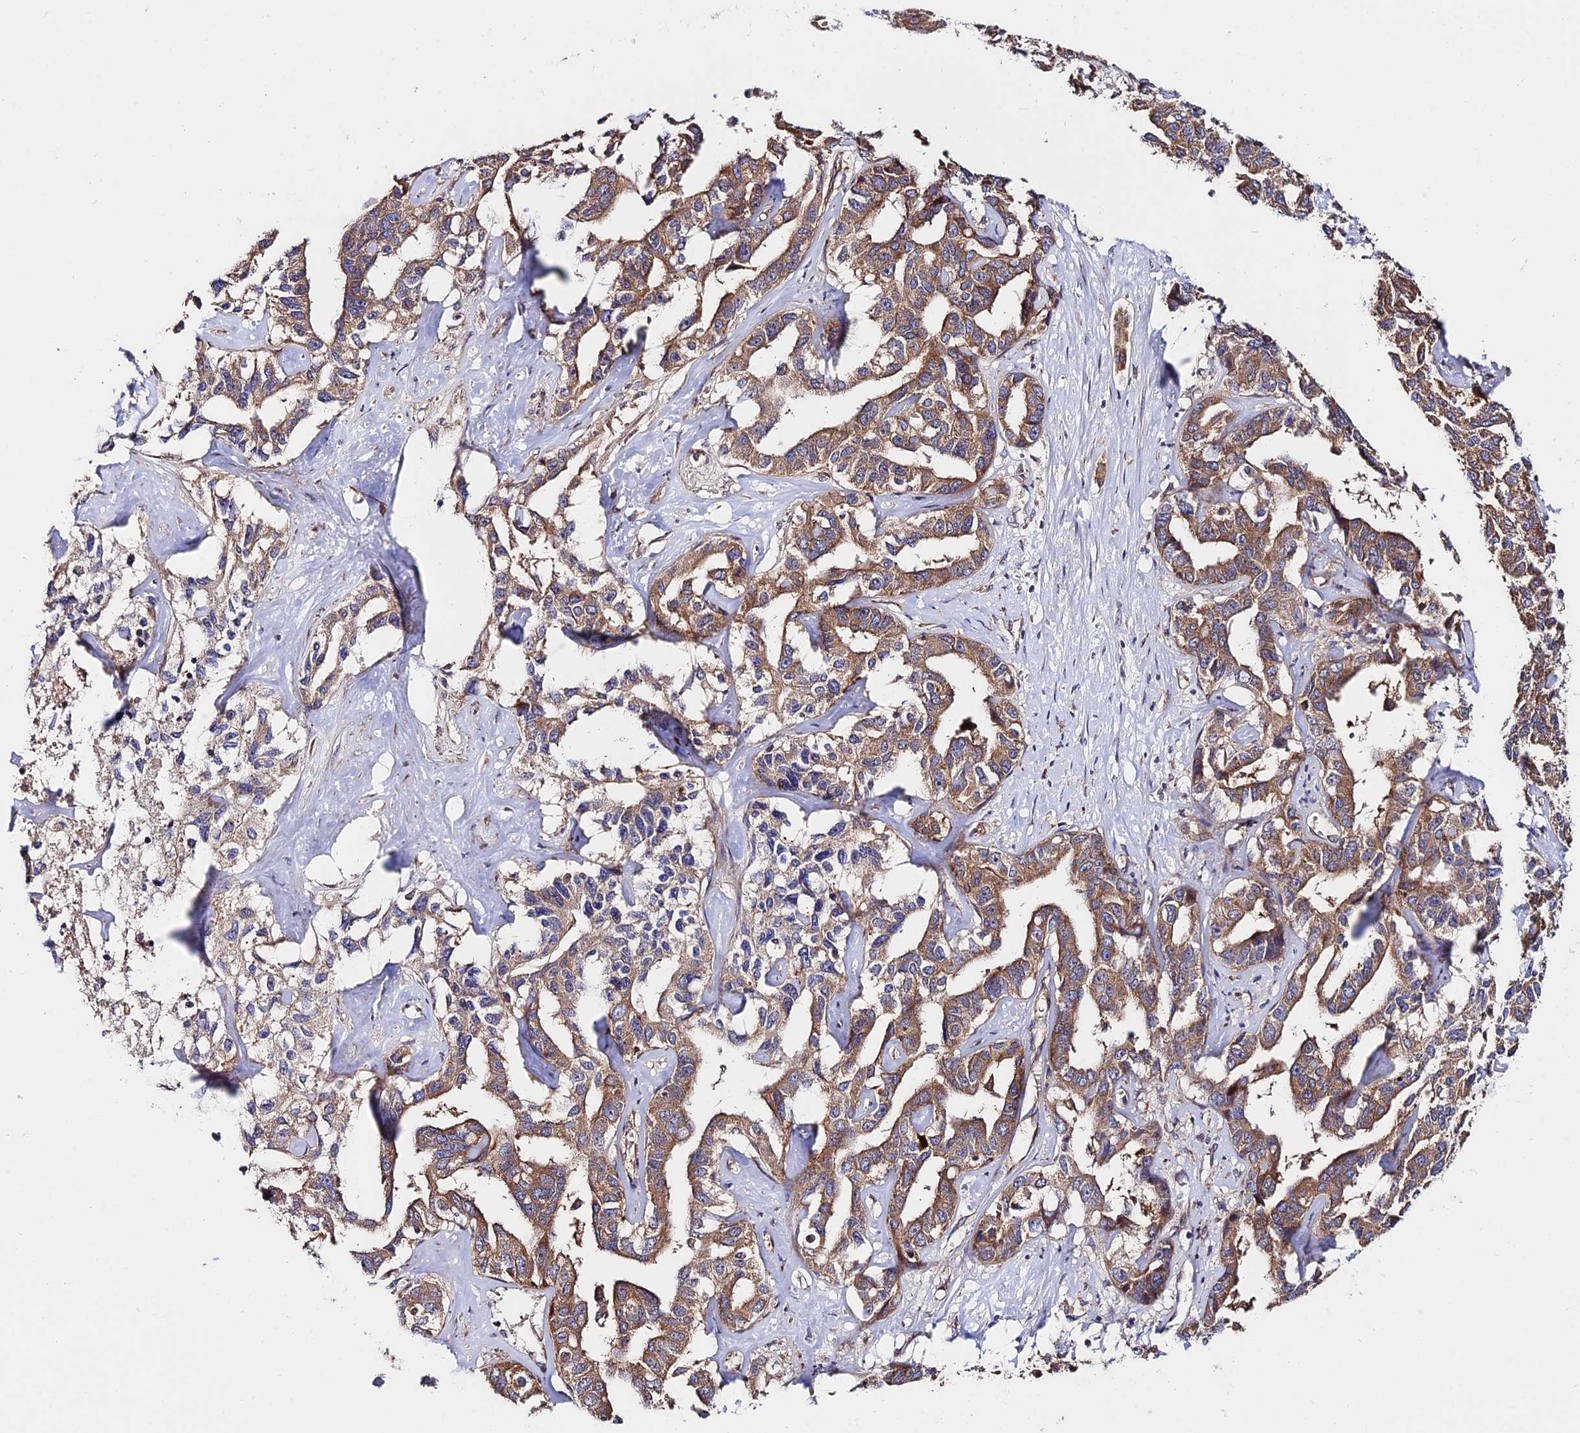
{"staining": {"intensity": "moderate", "quantity": ">75%", "location": "cytoplasmic/membranous"}, "tissue": "liver cancer", "cell_type": "Tumor cells", "image_type": "cancer", "snomed": [{"axis": "morphology", "description": "Cholangiocarcinoma"}, {"axis": "topography", "description": "Liver"}], "caption": "Immunohistochemistry staining of liver cancer, which shows medium levels of moderate cytoplasmic/membranous positivity in approximately >75% of tumor cells indicating moderate cytoplasmic/membranous protein positivity. The staining was performed using DAB (3,3'-diaminobenzidine) (brown) for protein detection and nuclei were counterstained in hematoxylin (blue).", "gene": "CDC37L1", "patient": {"sex": "male", "age": 59}}